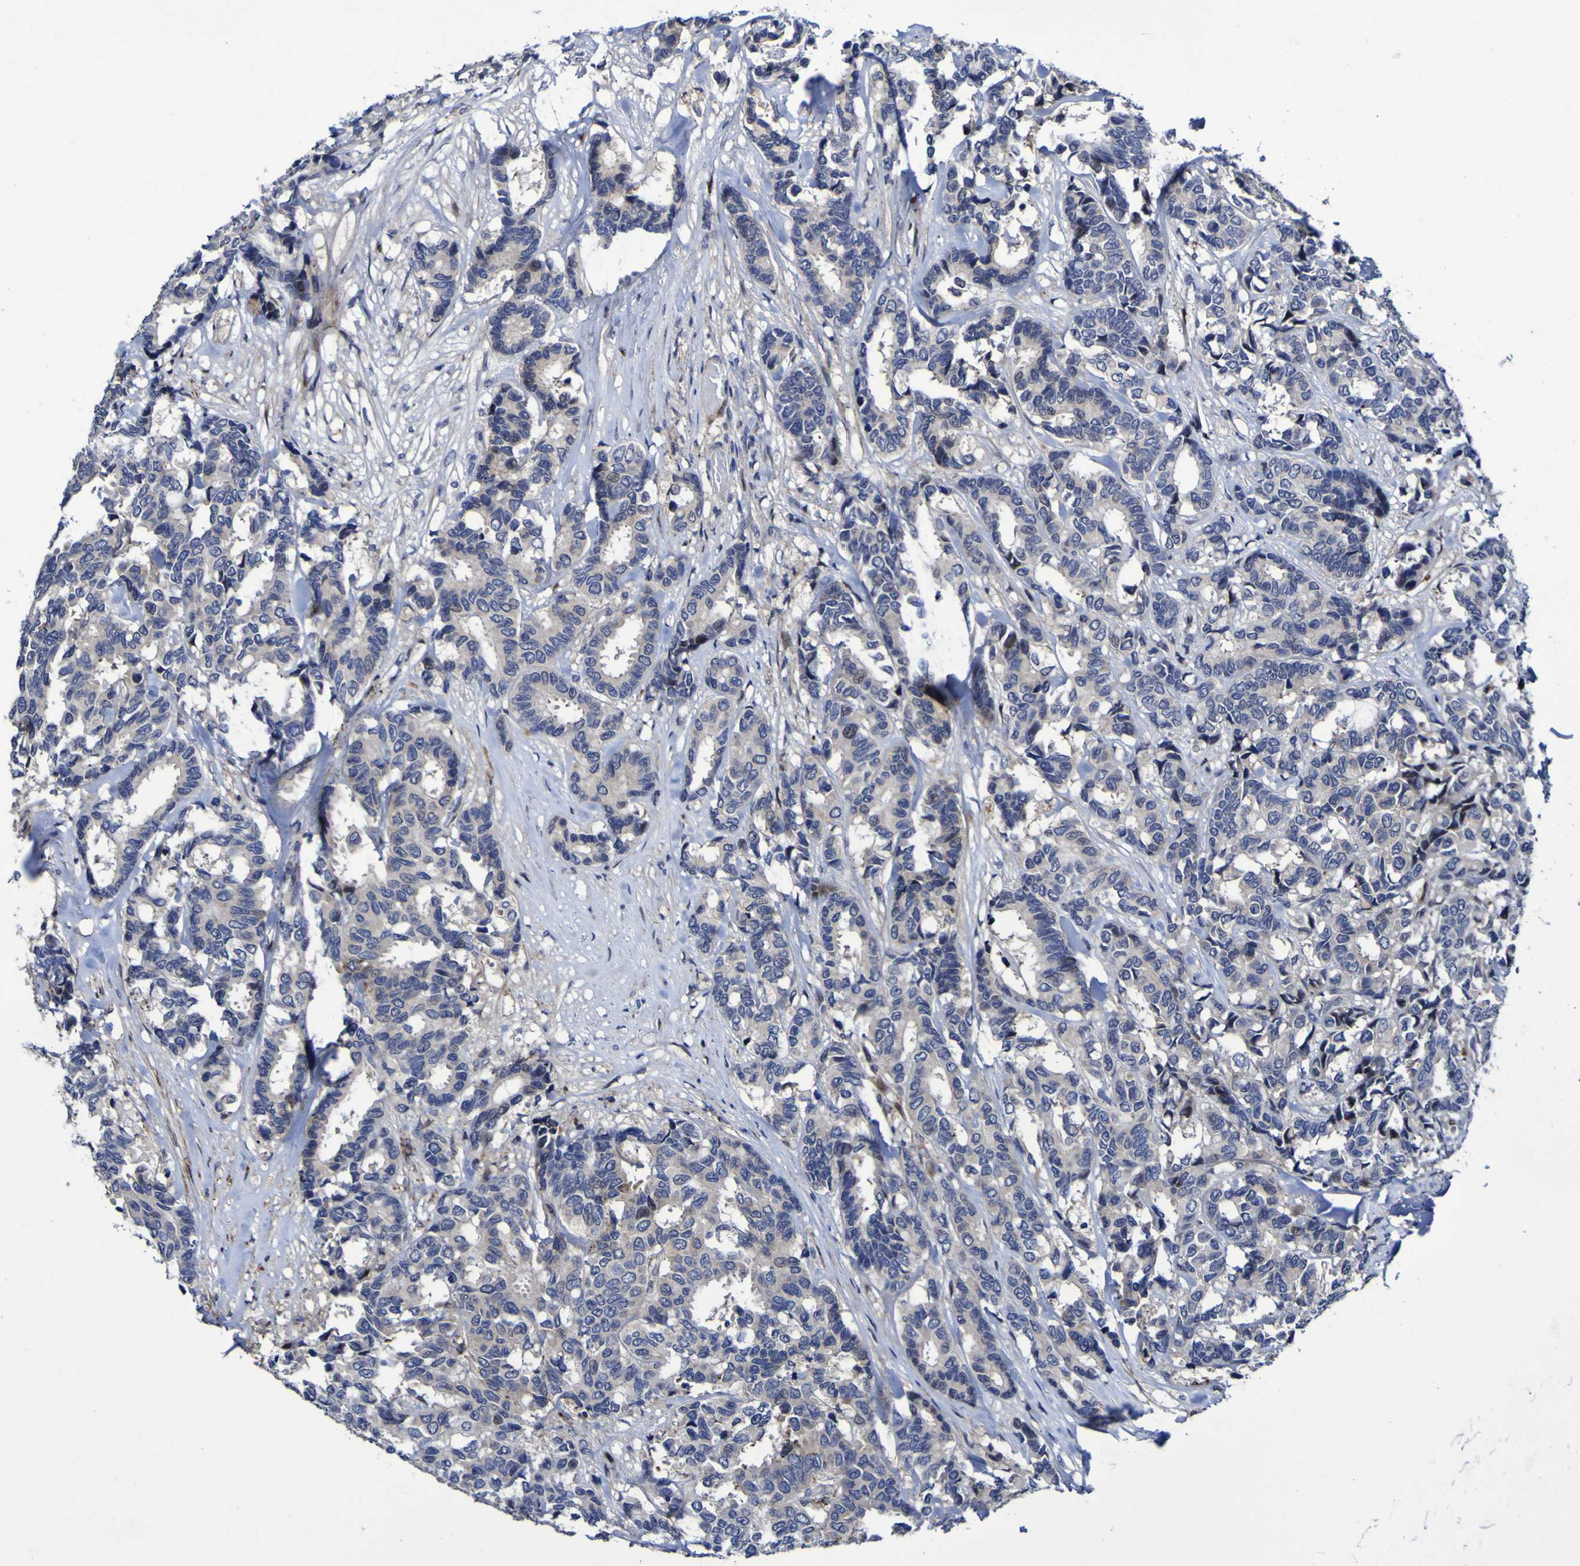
{"staining": {"intensity": "negative", "quantity": "none", "location": "none"}, "tissue": "breast cancer", "cell_type": "Tumor cells", "image_type": "cancer", "snomed": [{"axis": "morphology", "description": "Duct carcinoma"}, {"axis": "topography", "description": "Breast"}], "caption": "This is an immunohistochemistry (IHC) image of breast intraductal carcinoma. There is no positivity in tumor cells.", "gene": "MGLL", "patient": {"sex": "female", "age": 87}}